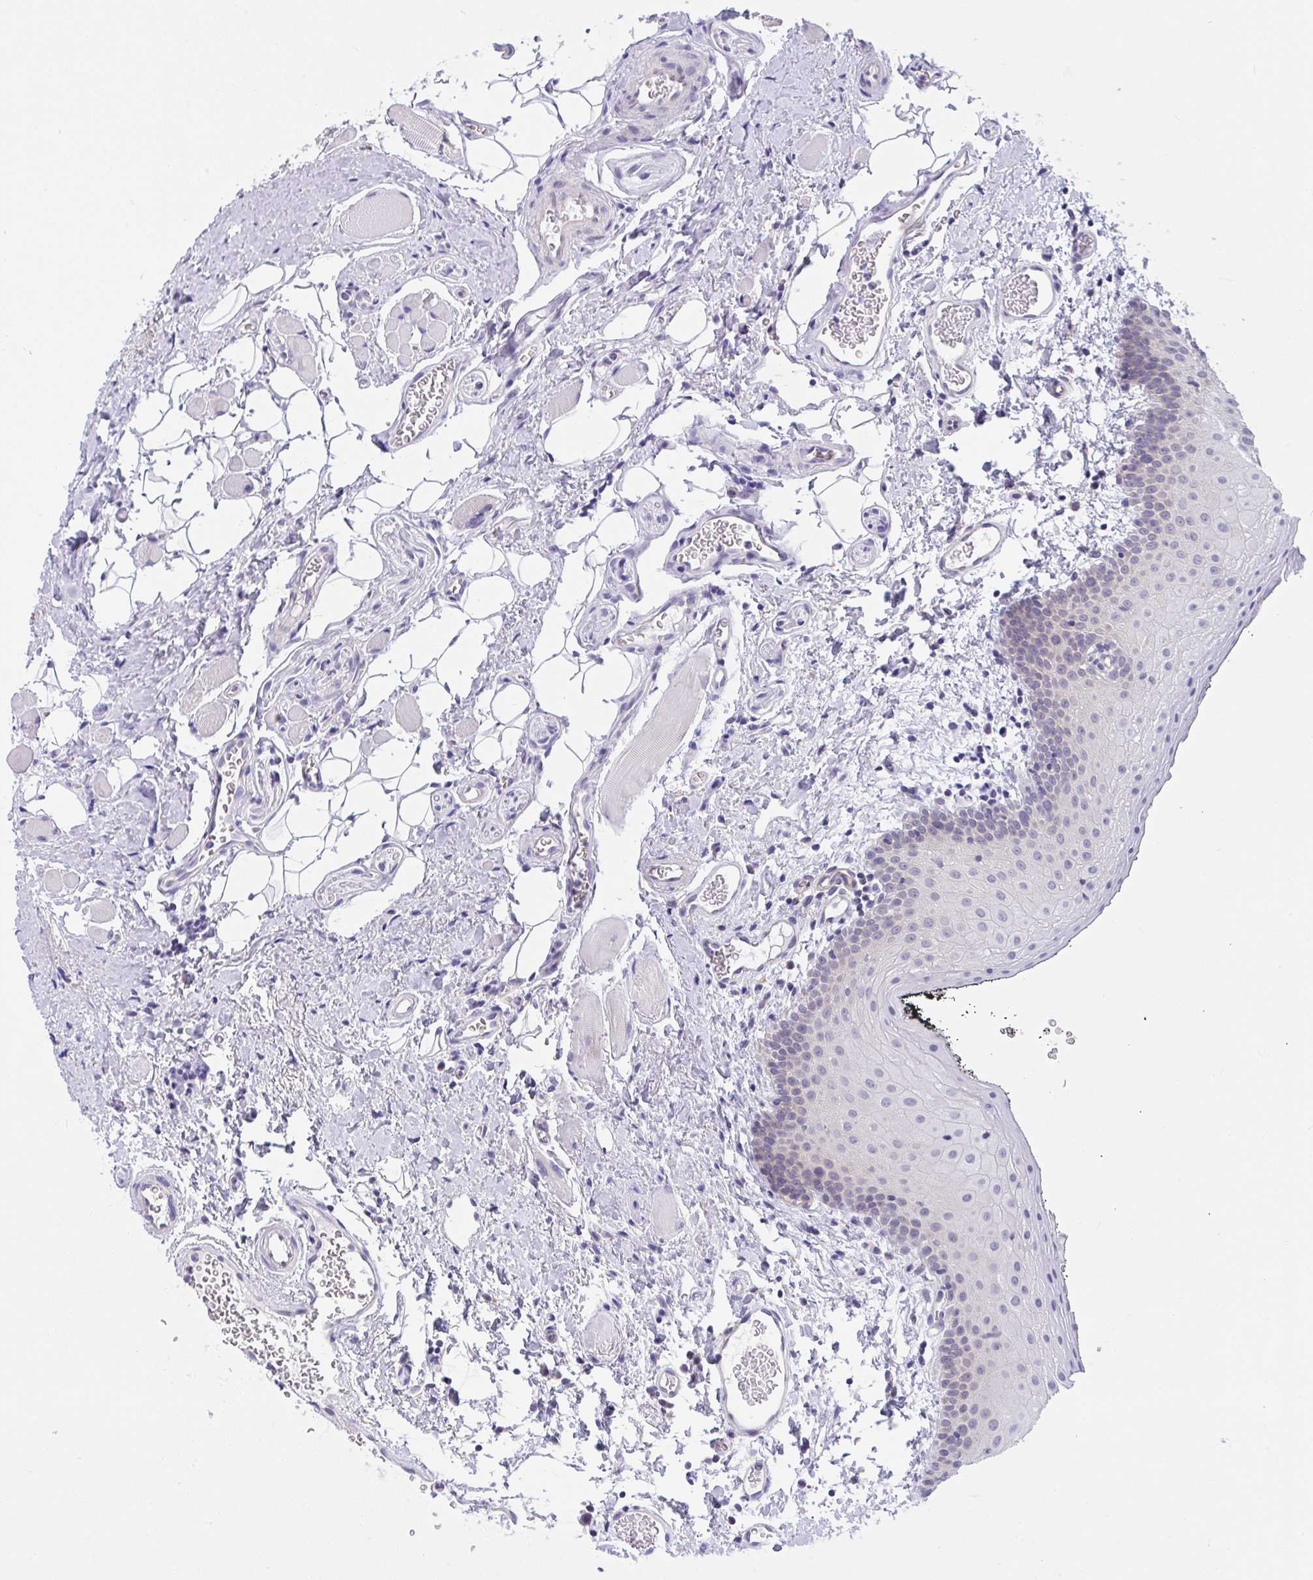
{"staining": {"intensity": "moderate", "quantity": "<25%", "location": "cytoplasmic/membranous"}, "tissue": "oral mucosa", "cell_type": "Squamous epithelial cells", "image_type": "normal", "snomed": [{"axis": "morphology", "description": "Normal tissue, NOS"}, {"axis": "morphology", "description": "Squamous cell carcinoma, NOS"}, {"axis": "topography", "description": "Oral tissue"}, {"axis": "topography", "description": "Head-Neck"}], "caption": "Approximately <25% of squamous epithelial cells in benign oral mucosa show moderate cytoplasmic/membranous protein positivity as visualized by brown immunohistochemical staining.", "gene": "CAMLG", "patient": {"sex": "male", "age": 58}}